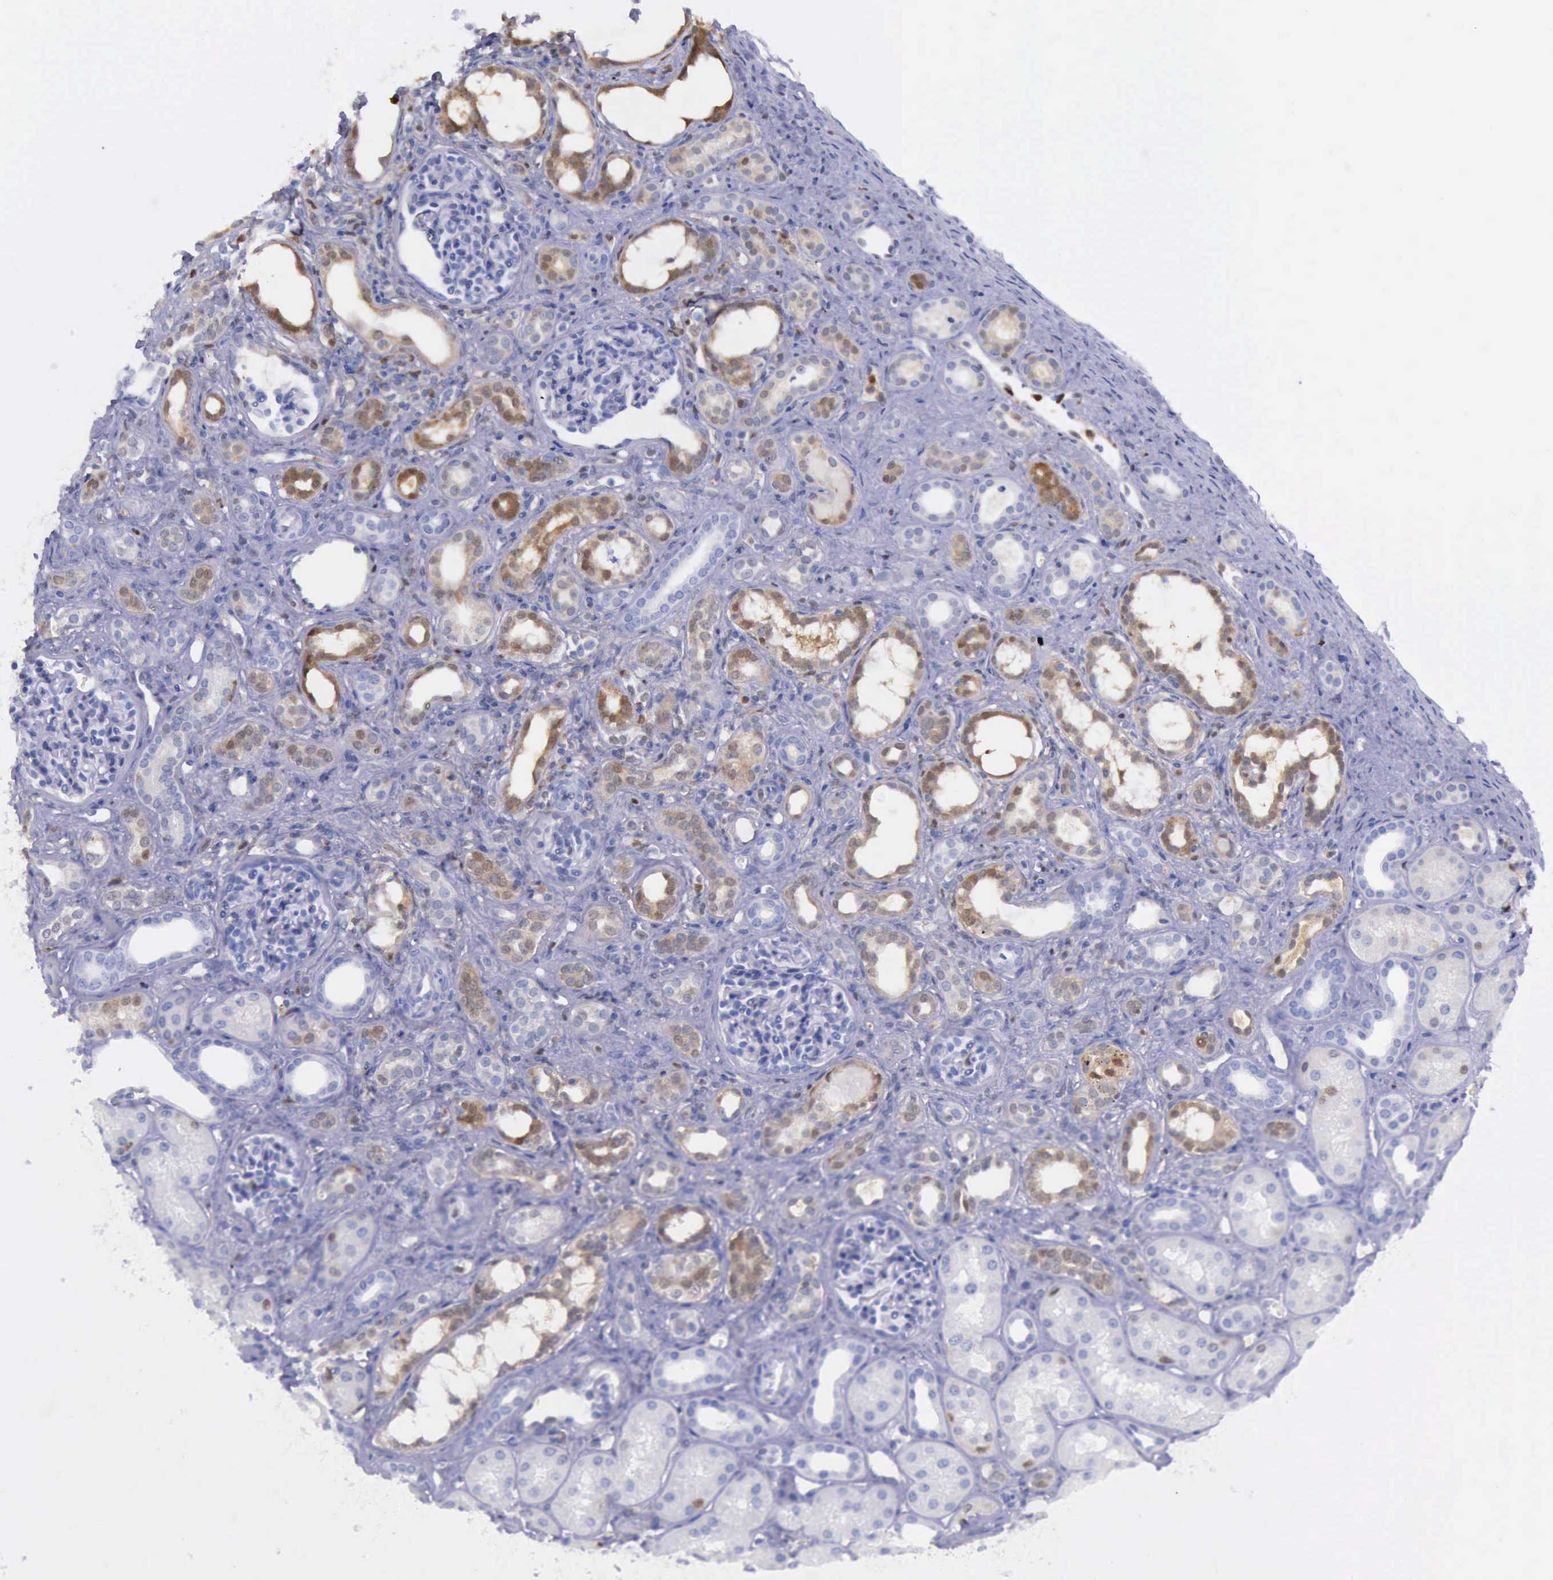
{"staining": {"intensity": "negative", "quantity": "none", "location": "none"}, "tissue": "kidney", "cell_type": "Cells in glomeruli", "image_type": "normal", "snomed": [{"axis": "morphology", "description": "Normal tissue, NOS"}, {"axis": "topography", "description": "Kidney"}], "caption": "Immunohistochemistry image of unremarkable kidney stained for a protein (brown), which shows no staining in cells in glomeruli.", "gene": "TYMP", "patient": {"sex": "male", "age": 7}}